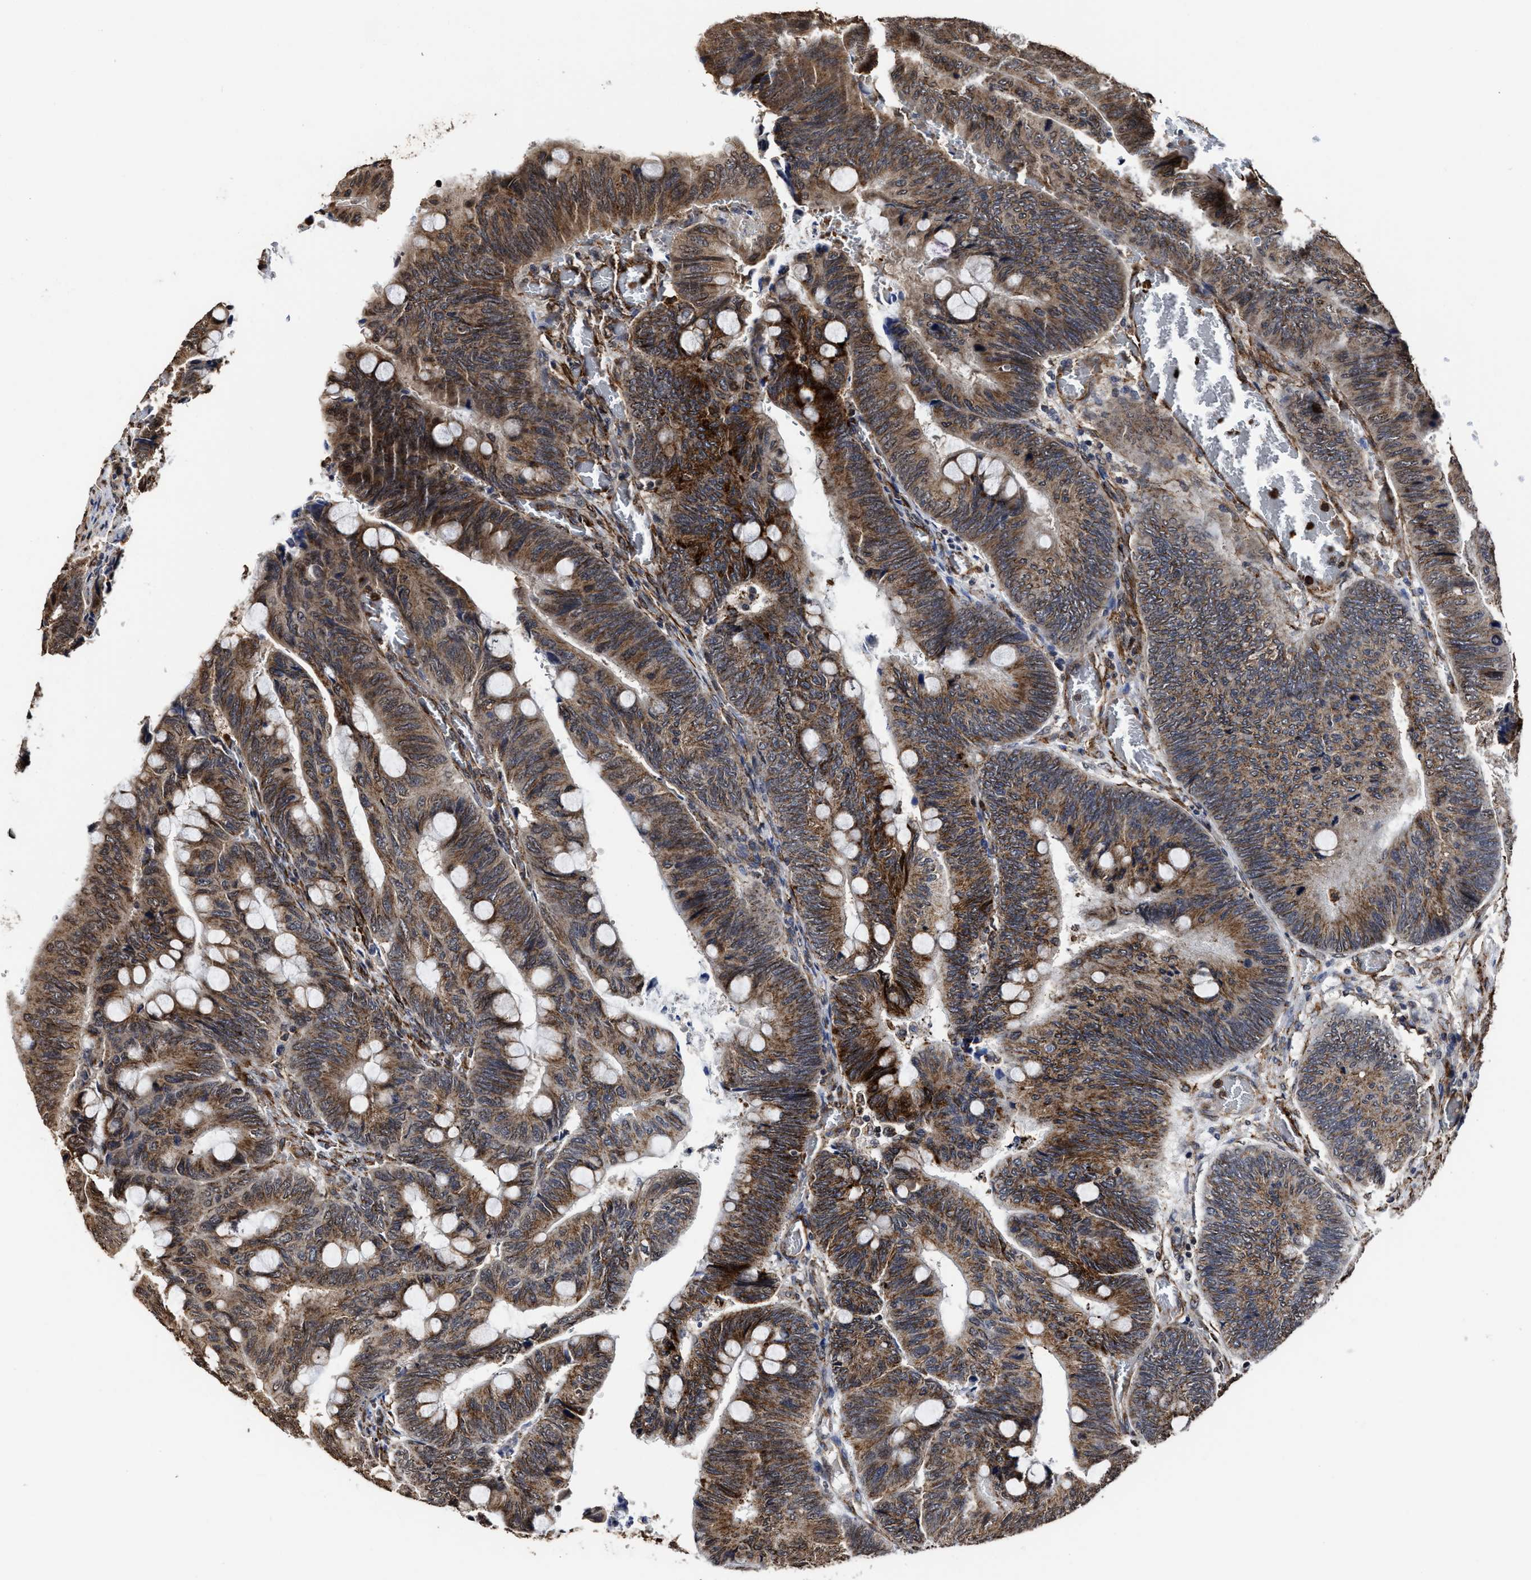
{"staining": {"intensity": "moderate", "quantity": ">75%", "location": "cytoplasmic/membranous"}, "tissue": "colorectal cancer", "cell_type": "Tumor cells", "image_type": "cancer", "snomed": [{"axis": "morphology", "description": "Normal tissue, NOS"}, {"axis": "morphology", "description": "Adenocarcinoma, NOS"}, {"axis": "topography", "description": "Rectum"}, {"axis": "topography", "description": "Peripheral nerve tissue"}], "caption": "A brown stain highlights moderate cytoplasmic/membranous staining of a protein in human colorectal cancer (adenocarcinoma) tumor cells.", "gene": "SEPTIN2", "patient": {"sex": "male", "age": 92}}